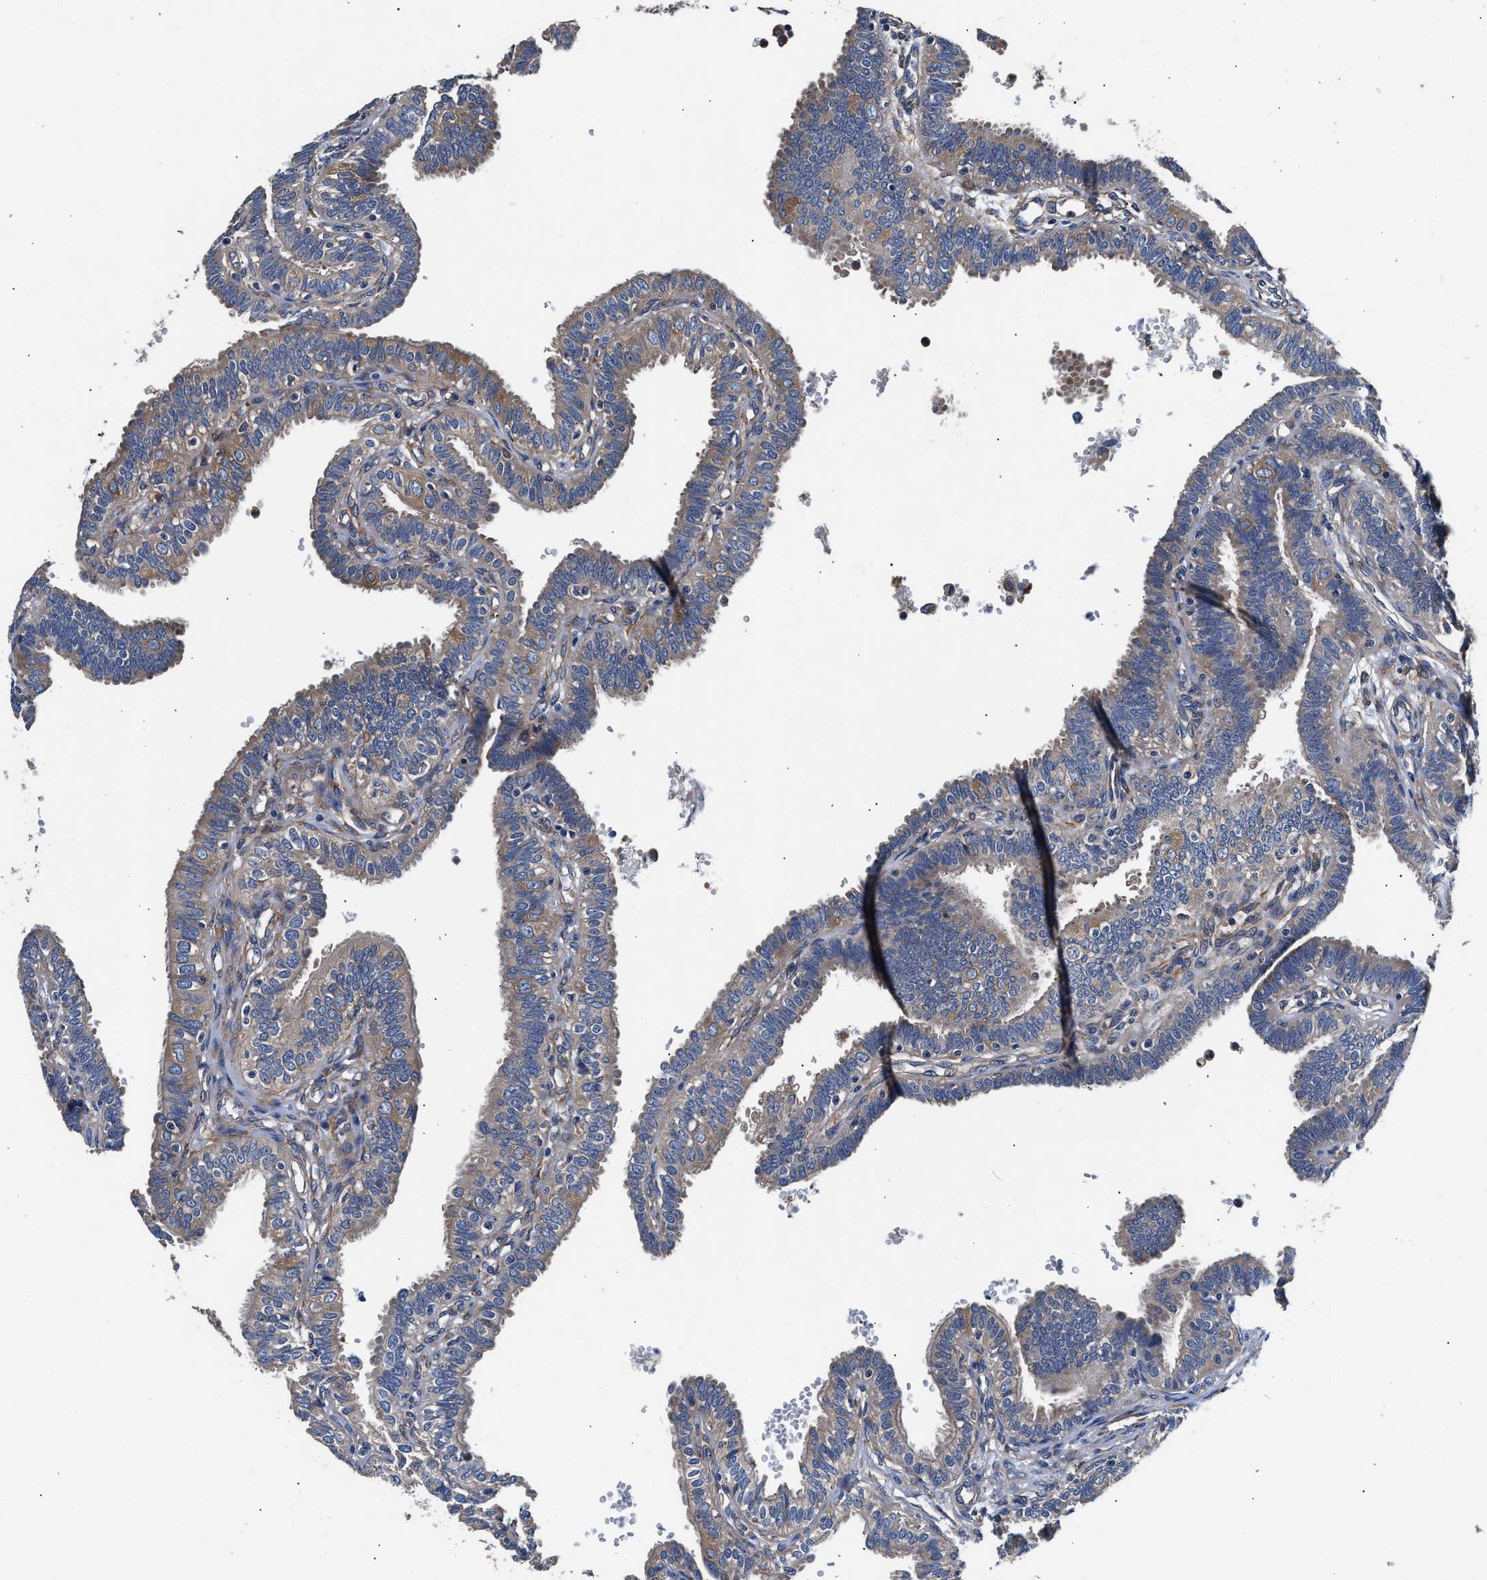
{"staining": {"intensity": "weak", "quantity": "25%-75%", "location": "cytoplasmic/membranous"}, "tissue": "fallopian tube", "cell_type": "Glandular cells", "image_type": "normal", "snomed": [{"axis": "morphology", "description": "Normal tissue, NOS"}, {"axis": "topography", "description": "Fallopian tube"}, {"axis": "topography", "description": "Placenta"}], "caption": "This image reveals IHC staining of normal human fallopian tube, with low weak cytoplasmic/membranous positivity in about 25%-75% of glandular cells.", "gene": "SH3GL1", "patient": {"sex": "female", "age": 34}}